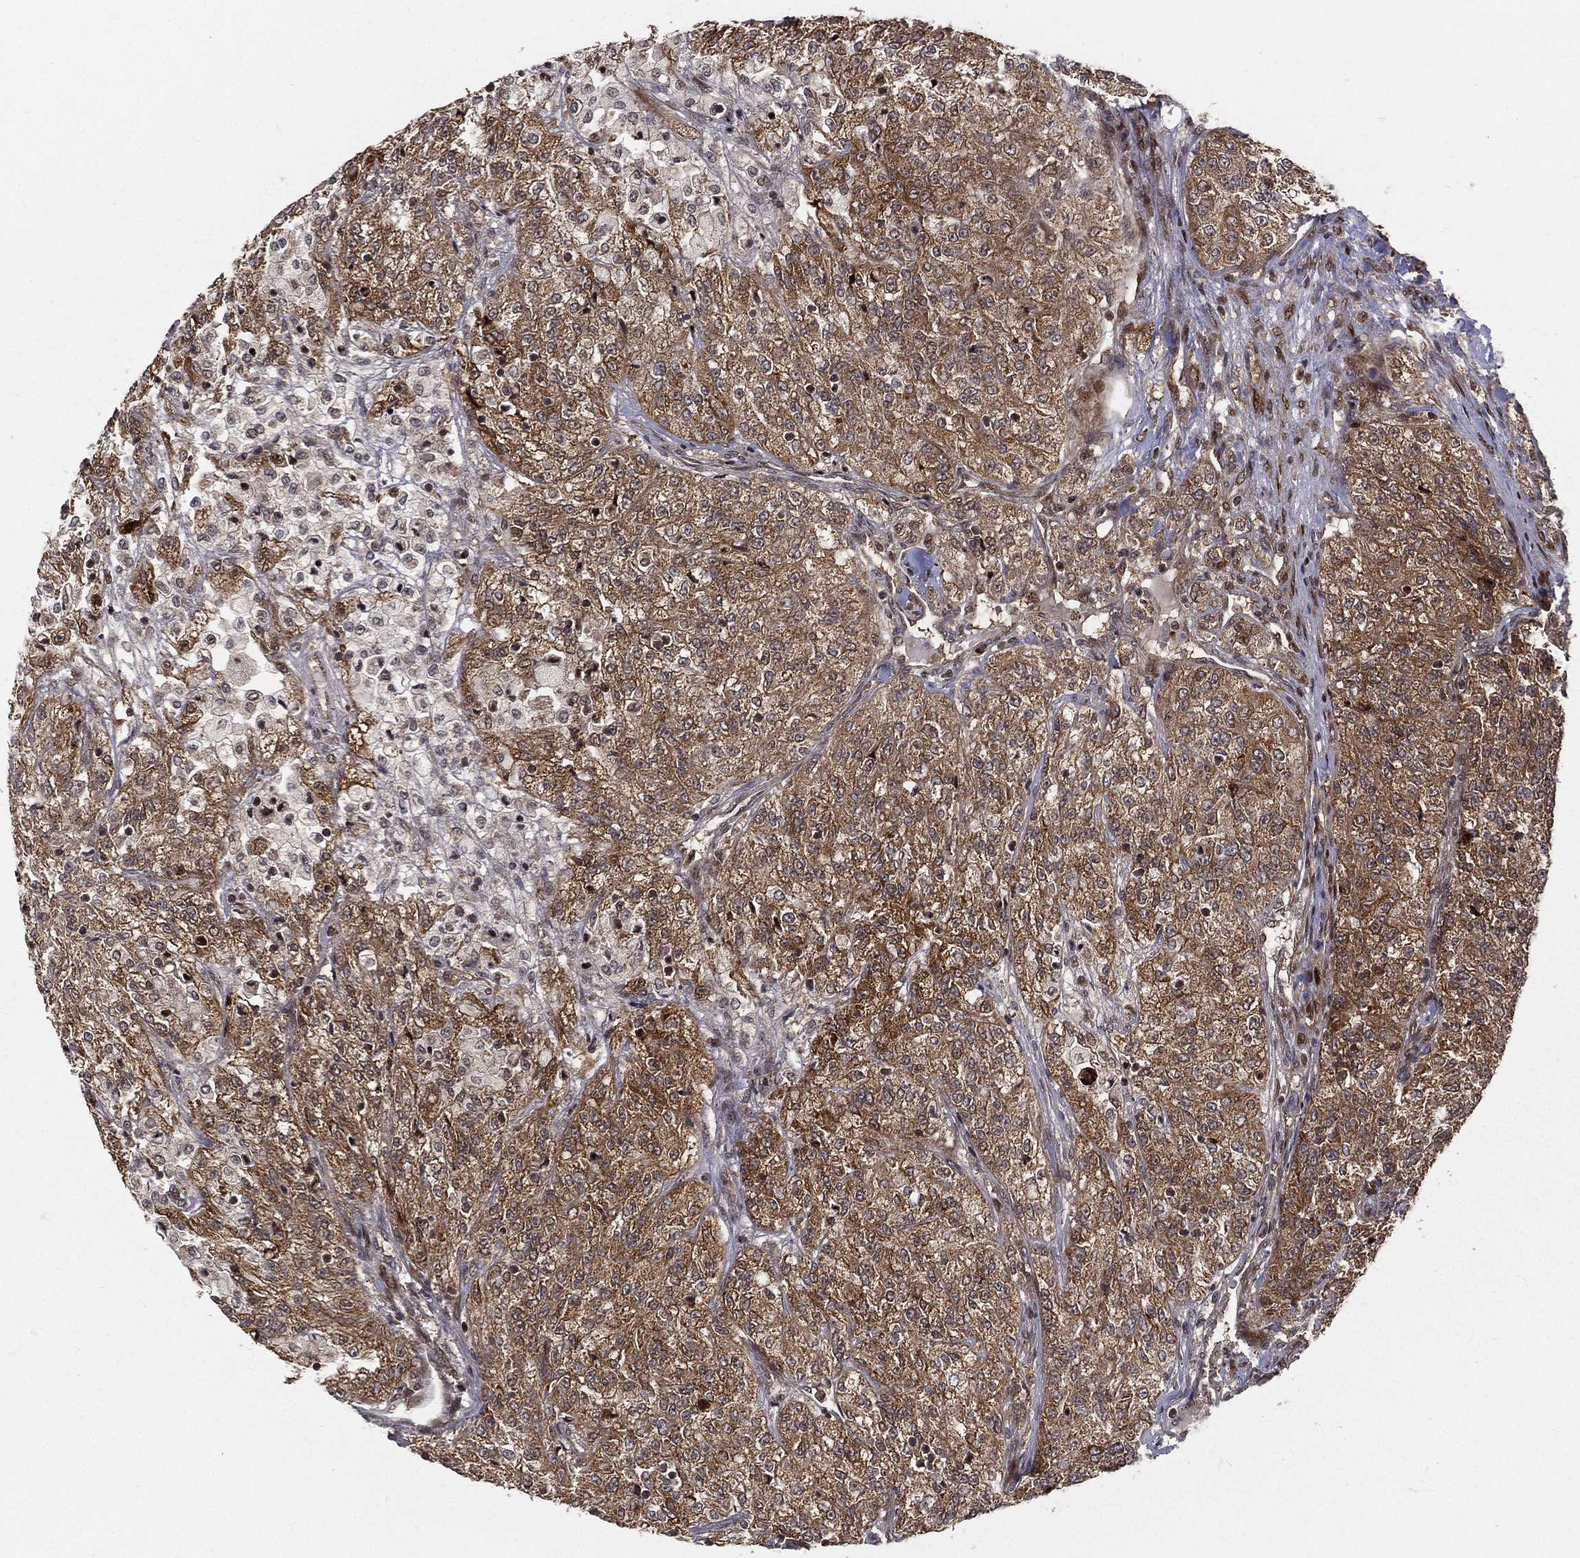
{"staining": {"intensity": "moderate", "quantity": ">75%", "location": "cytoplasmic/membranous"}, "tissue": "renal cancer", "cell_type": "Tumor cells", "image_type": "cancer", "snomed": [{"axis": "morphology", "description": "Adenocarcinoma, NOS"}, {"axis": "topography", "description": "Kidney"}], "caption": "The micrograph displays immunohistochemical staining of renal cancer (adenocarcinoma). There is moderate cytoplasmic/membranous positivity is appreciated in approximately >75% of tumor cells.", "gene": "MDM2", "patient": {"sex": "female", "age": 63}}